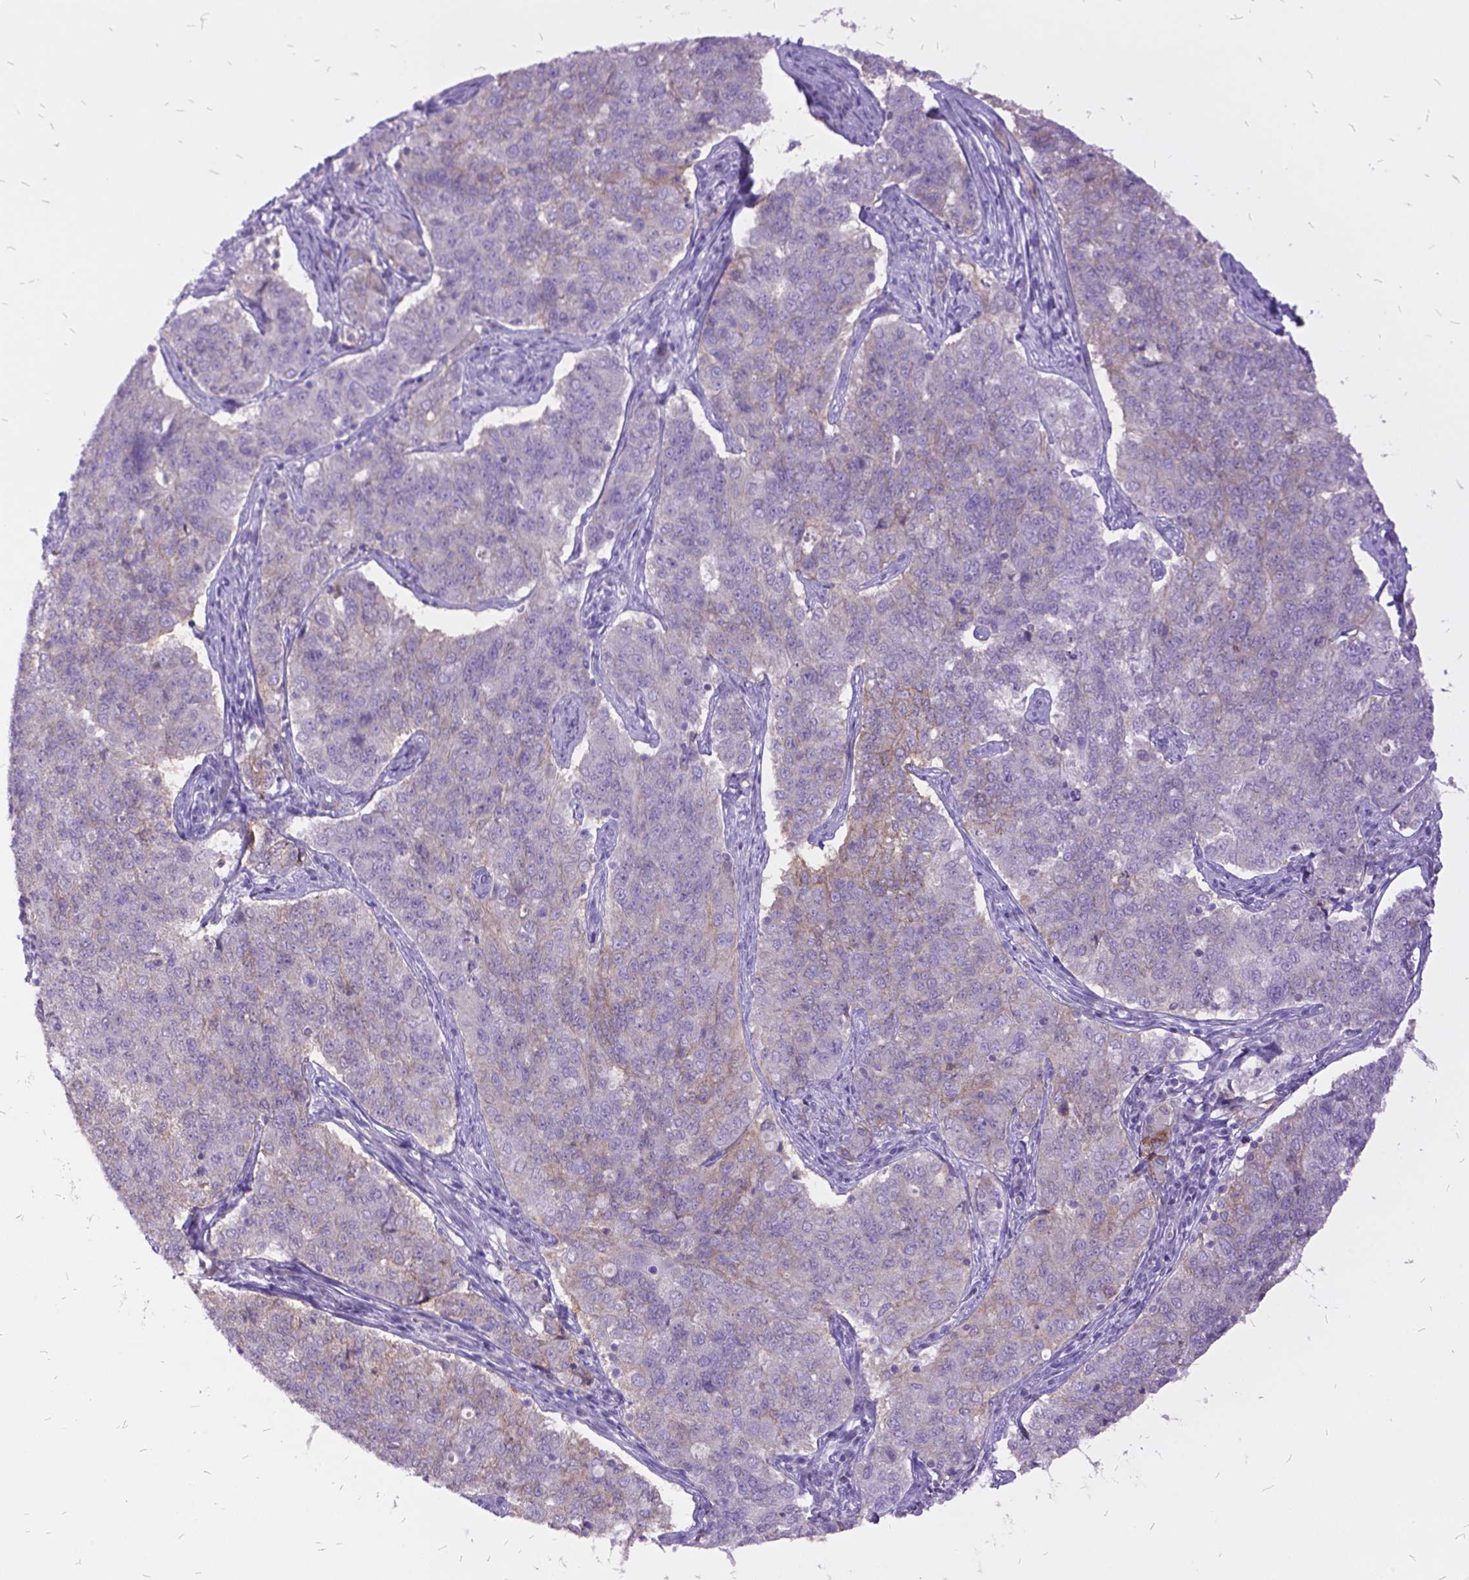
{"staining": {"intensity": "weak", "quantity": "<25%", "location": "cytoplasmic/membranous"}, "tissue": "endometrial cancer", "cell_type": "Tumor cells", "image_type": "cancer", "snomed": [{"axis": "morphology", "description": "Adenocarcinoma, NOS"}, {"axis": "topography", "description": "Endometrium"}], "caption": "Endometrial adenocarcinoma was stained to show a protein in brown. There is no significant positivity in tumor cells.", "gene": "ITGB6", "patient": {"sex": "female", "age": 43}}